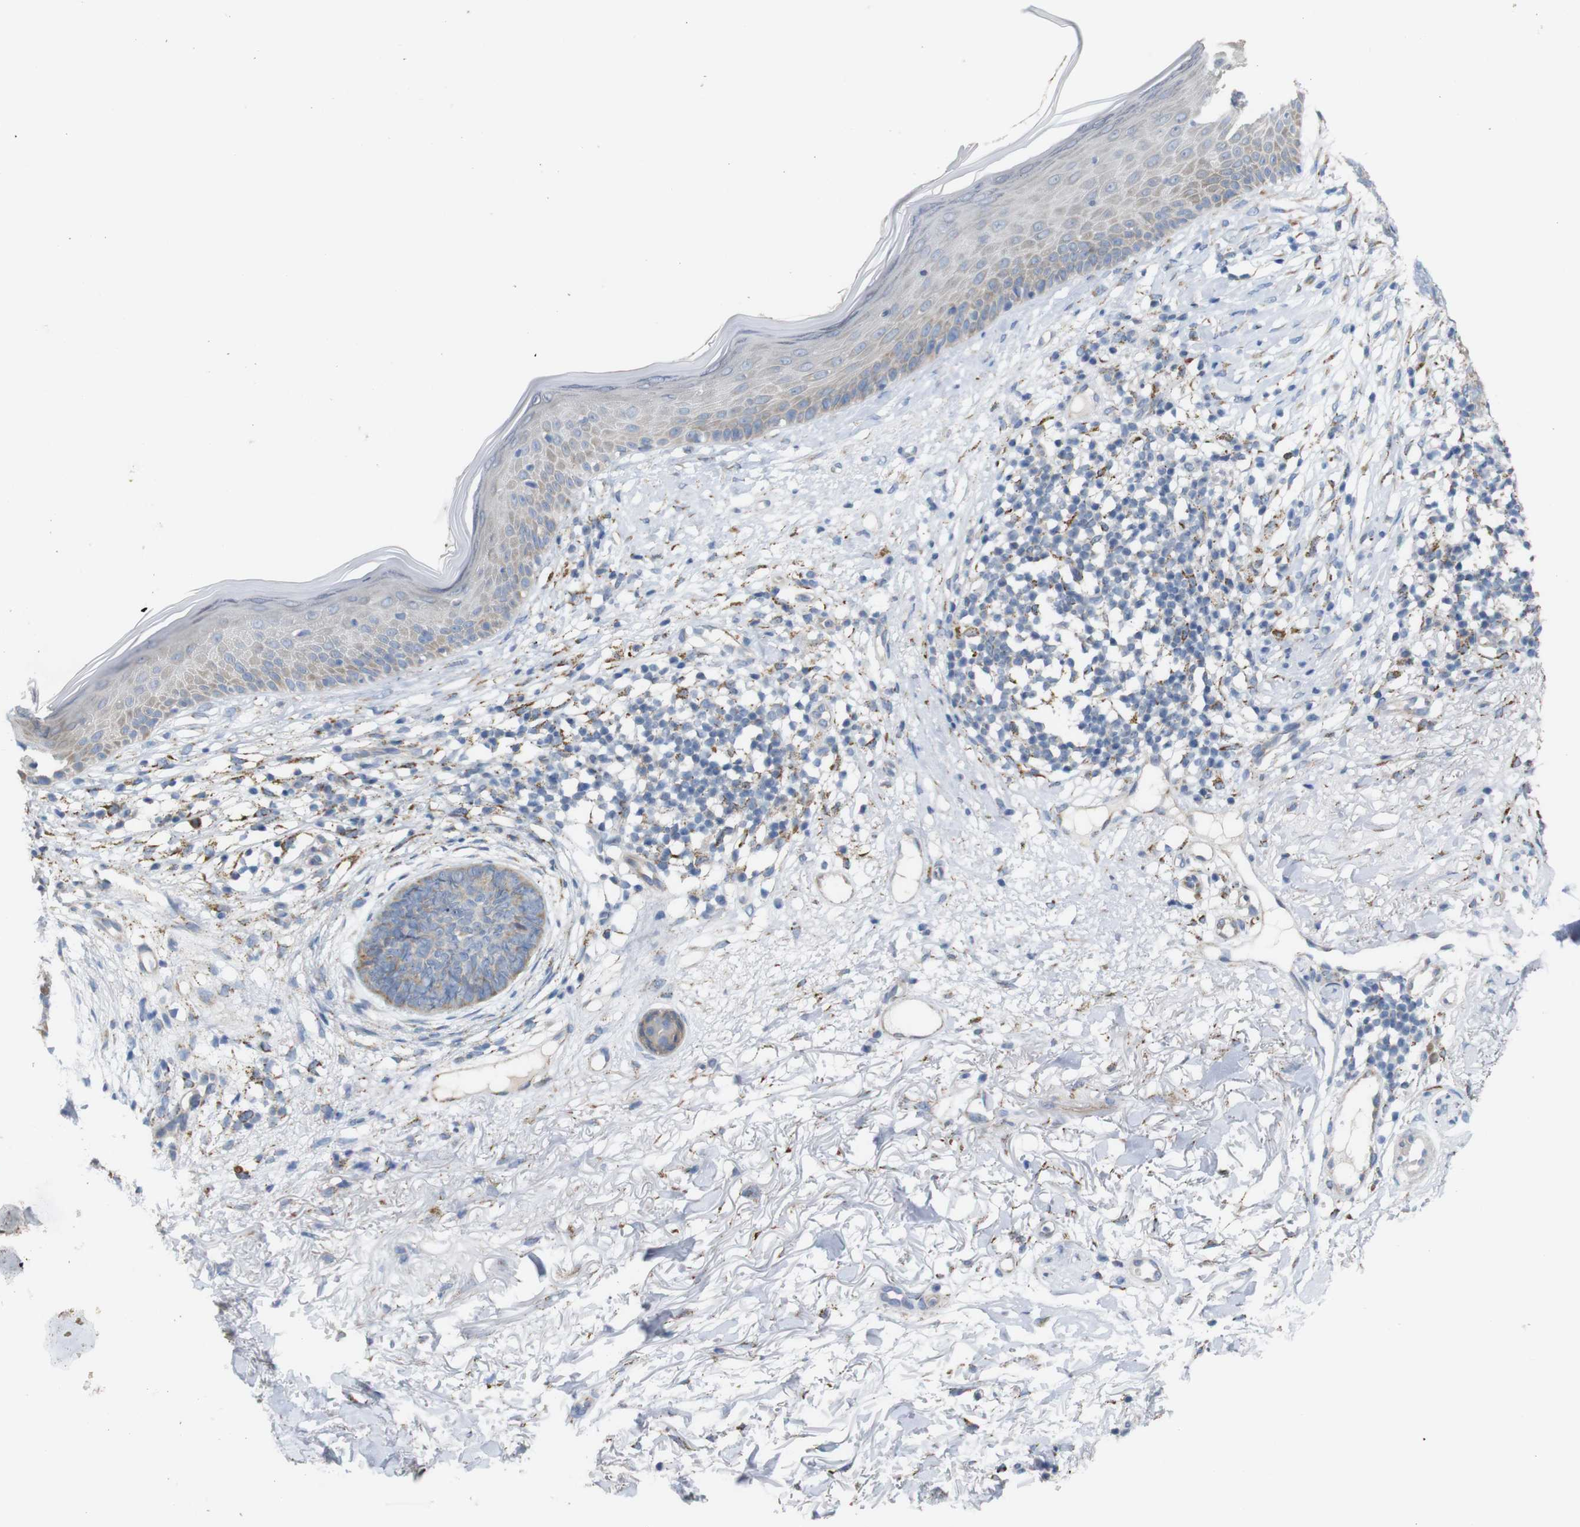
{"staining": {"intensity": "weak", "quantity": "<25%", "location": "cytoplasmic/membranous"}, "tissue": "skin cancer", "cell_type": "Tumor cells", "image_type": "cancer", "snomed": [{"axis": "morphology", "description": "Basal cell carcinoma"}, {"axis": "topography", "description": "Skin"}], "caption": "The histopathology image shows no significant positivity in tumor cells of skin basal cell carcinoma.", "gene": "PTPRR", "patient": {"sex": "female", "age": 70}}